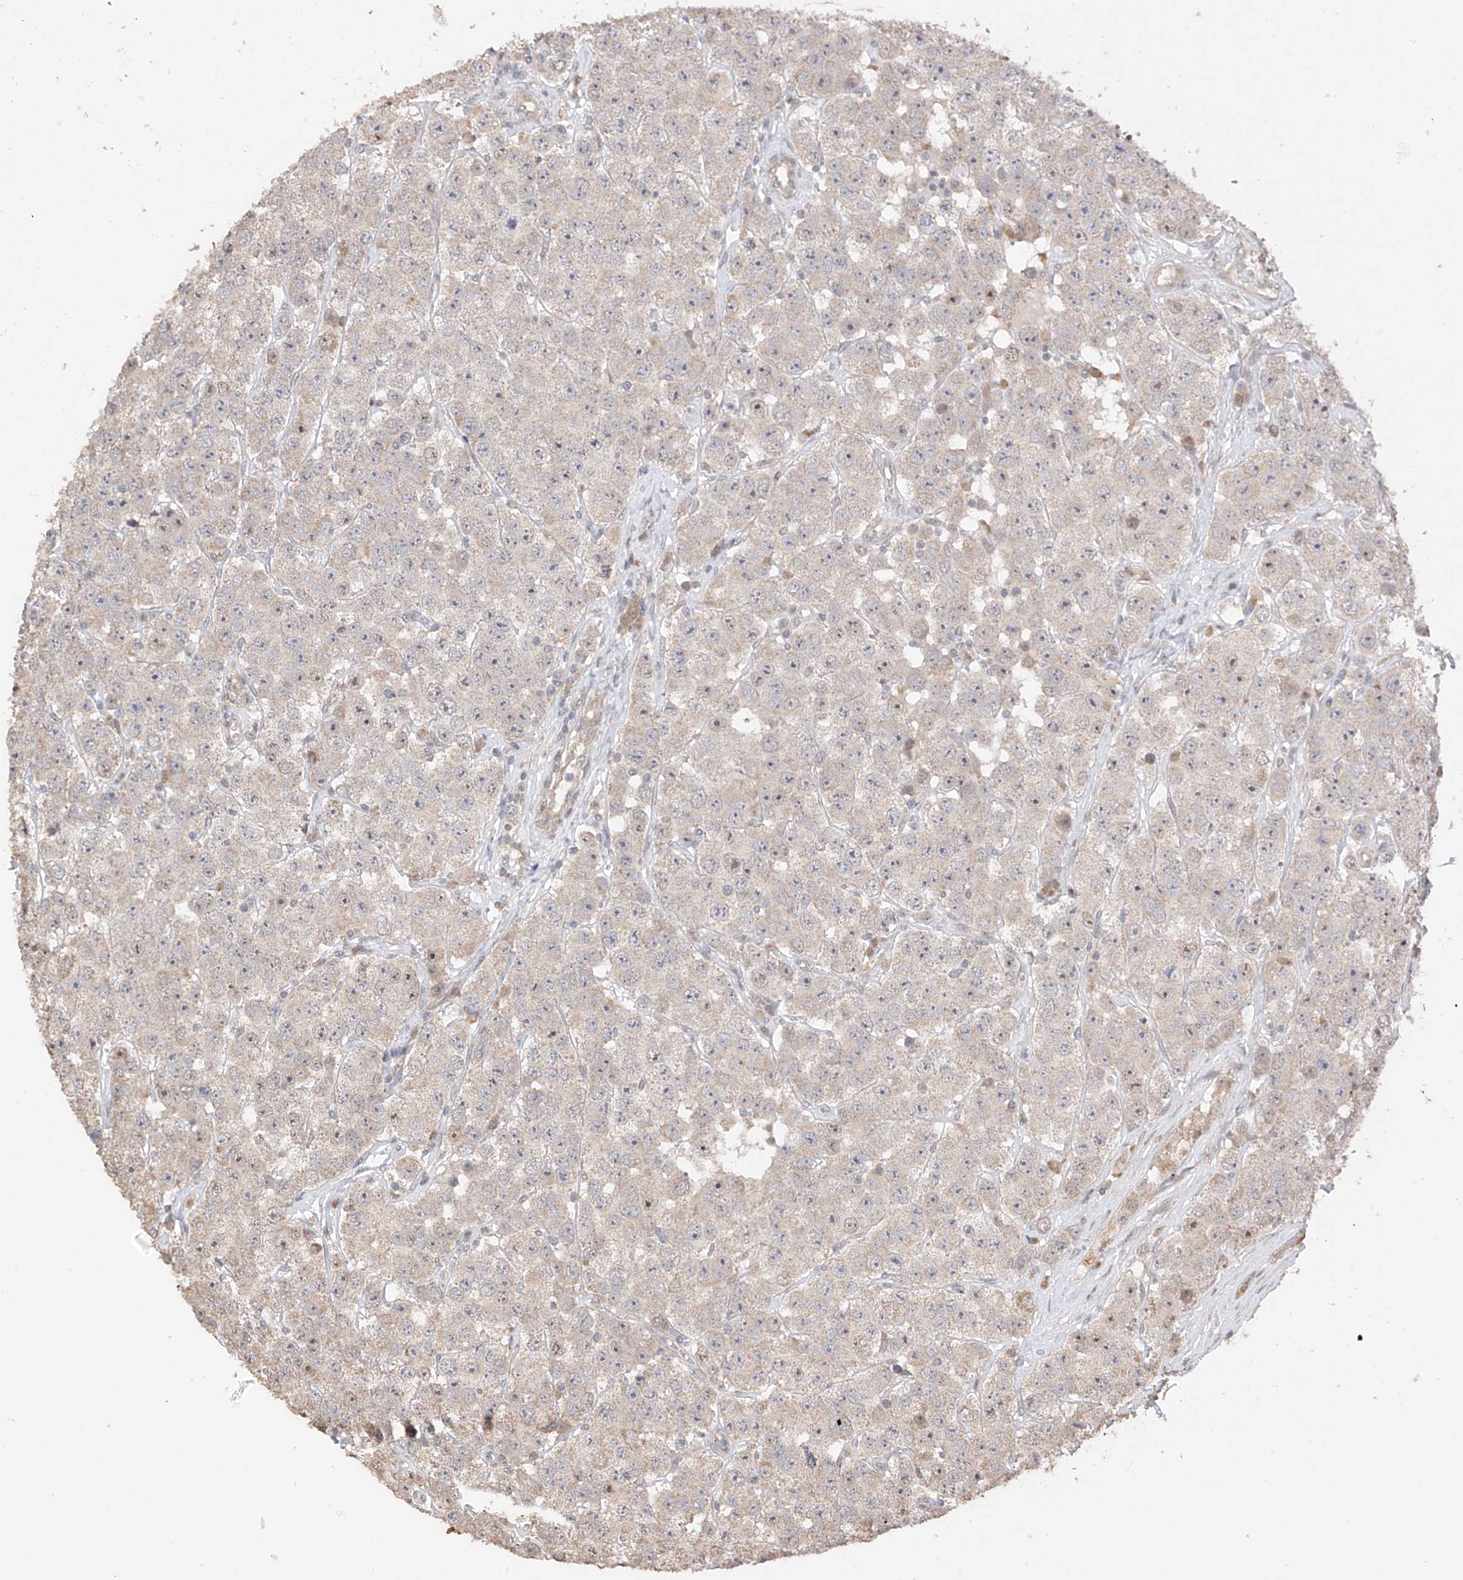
{"staining": {"intensity": "negative", "quantity": "none", "location": "none"}, "tissue": "testis cancer", "cell_type": "Tumor cells", "image_type": "cancer", "snomed": [{"axis": "morphology", "description": "Seminoma, NOS"}, {"axis": "topography", "description": "Testis"}], "caption": "Testis seminoma stained for a protein using IHC displays no expression tumor cells.", "gene": "LATS1", "patient": {"sex": "male", "age": 28}}